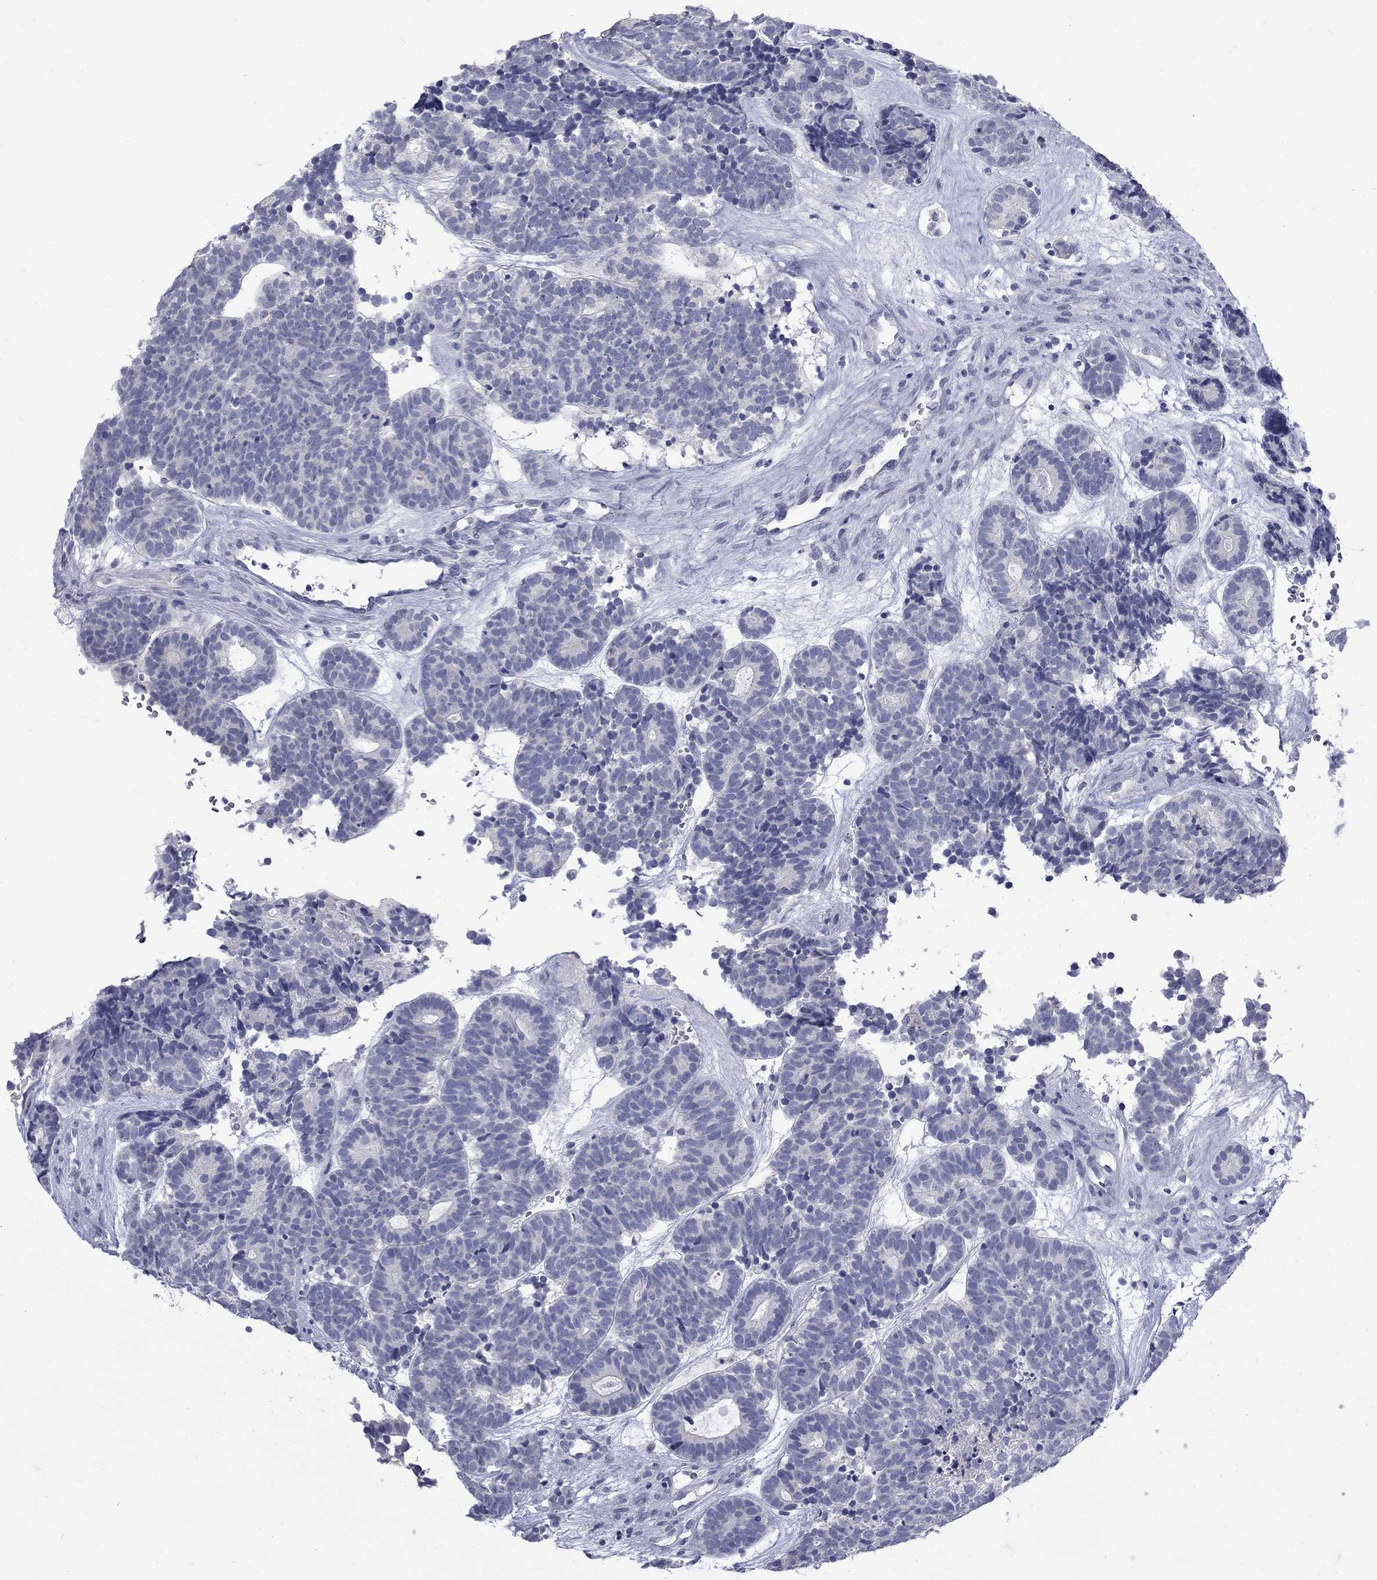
{"staining": {"intensity": "negative", "quantity": "none", "location": "none"}, "tissue": "head and neck cancer", "cell_type": "Tumor cells", "image_type": "cancer", "snomed": [{"axis": "morphology", "description": "Adenocarcinoma, NOS"}, {"axis": "topography", "description": "Head-Neck"}], "caption": "This is an immunohistochemistry photomicrograph of adenocarcinoma (head and neck). There is no staining in tumor cells.", "gene": "CTNND2", "patient": {"sex": "female", "age": 81}}